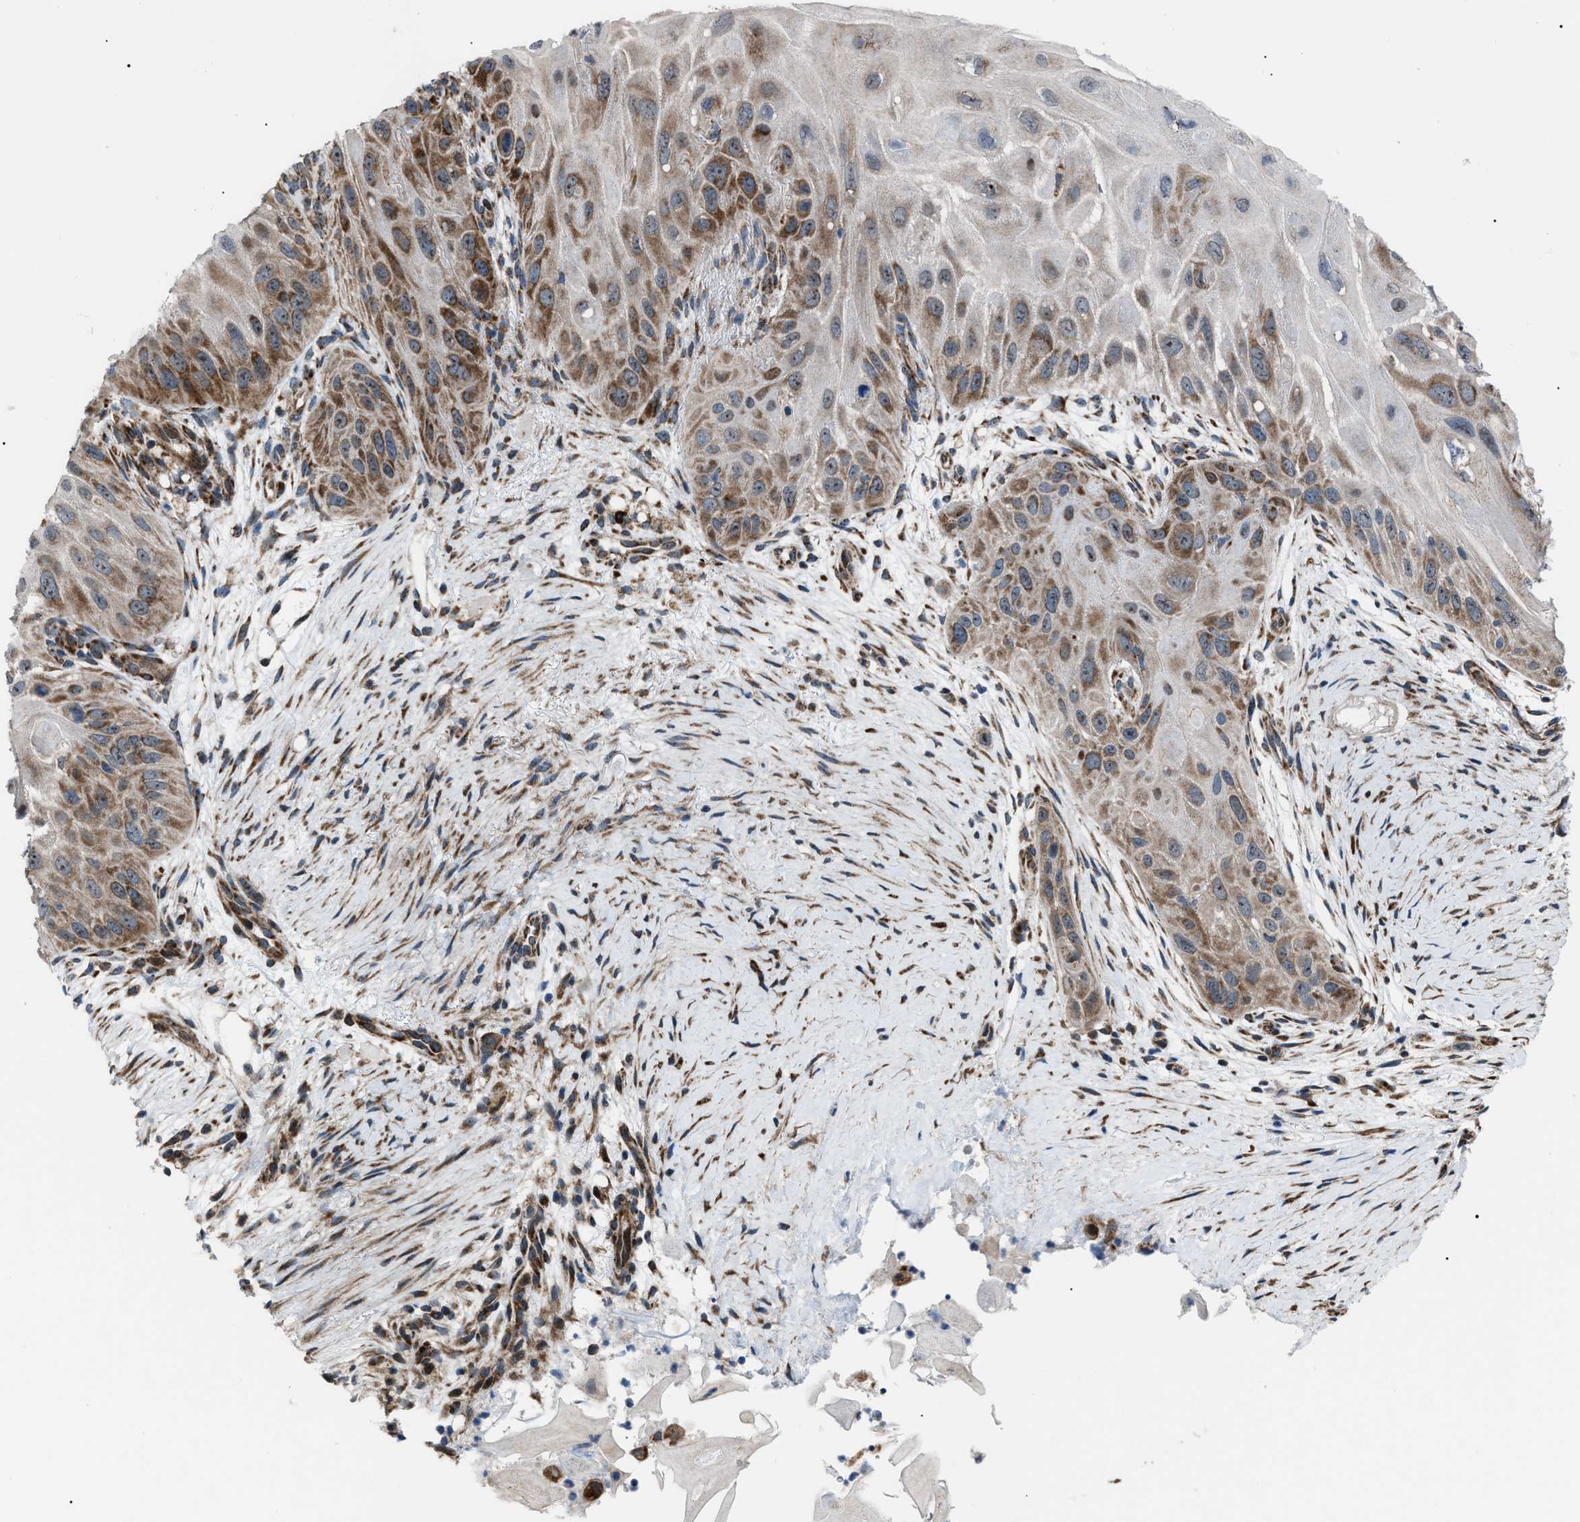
{"staining": {"intensity": "strong", "quantity": ">75%", "location": "cytoplasmic/membranous"}, "tissue": "skin cancer", "cell_type": "Tumor cells", "image_type": "cancer", "snomed": [{"axis": "morphology", "description": "Squamous cell carcinoma, NOS"}, {"axis": "topography", "description": "Skin"}], "caption": "Protein staining of squamous cell carcinoma (skin) tissue exhibits strong cytoplasmic/membranous staining in approximately >75% of tumor cells.", "gene": "AGO2", "patient": {"sex": "female", "age": 77}}